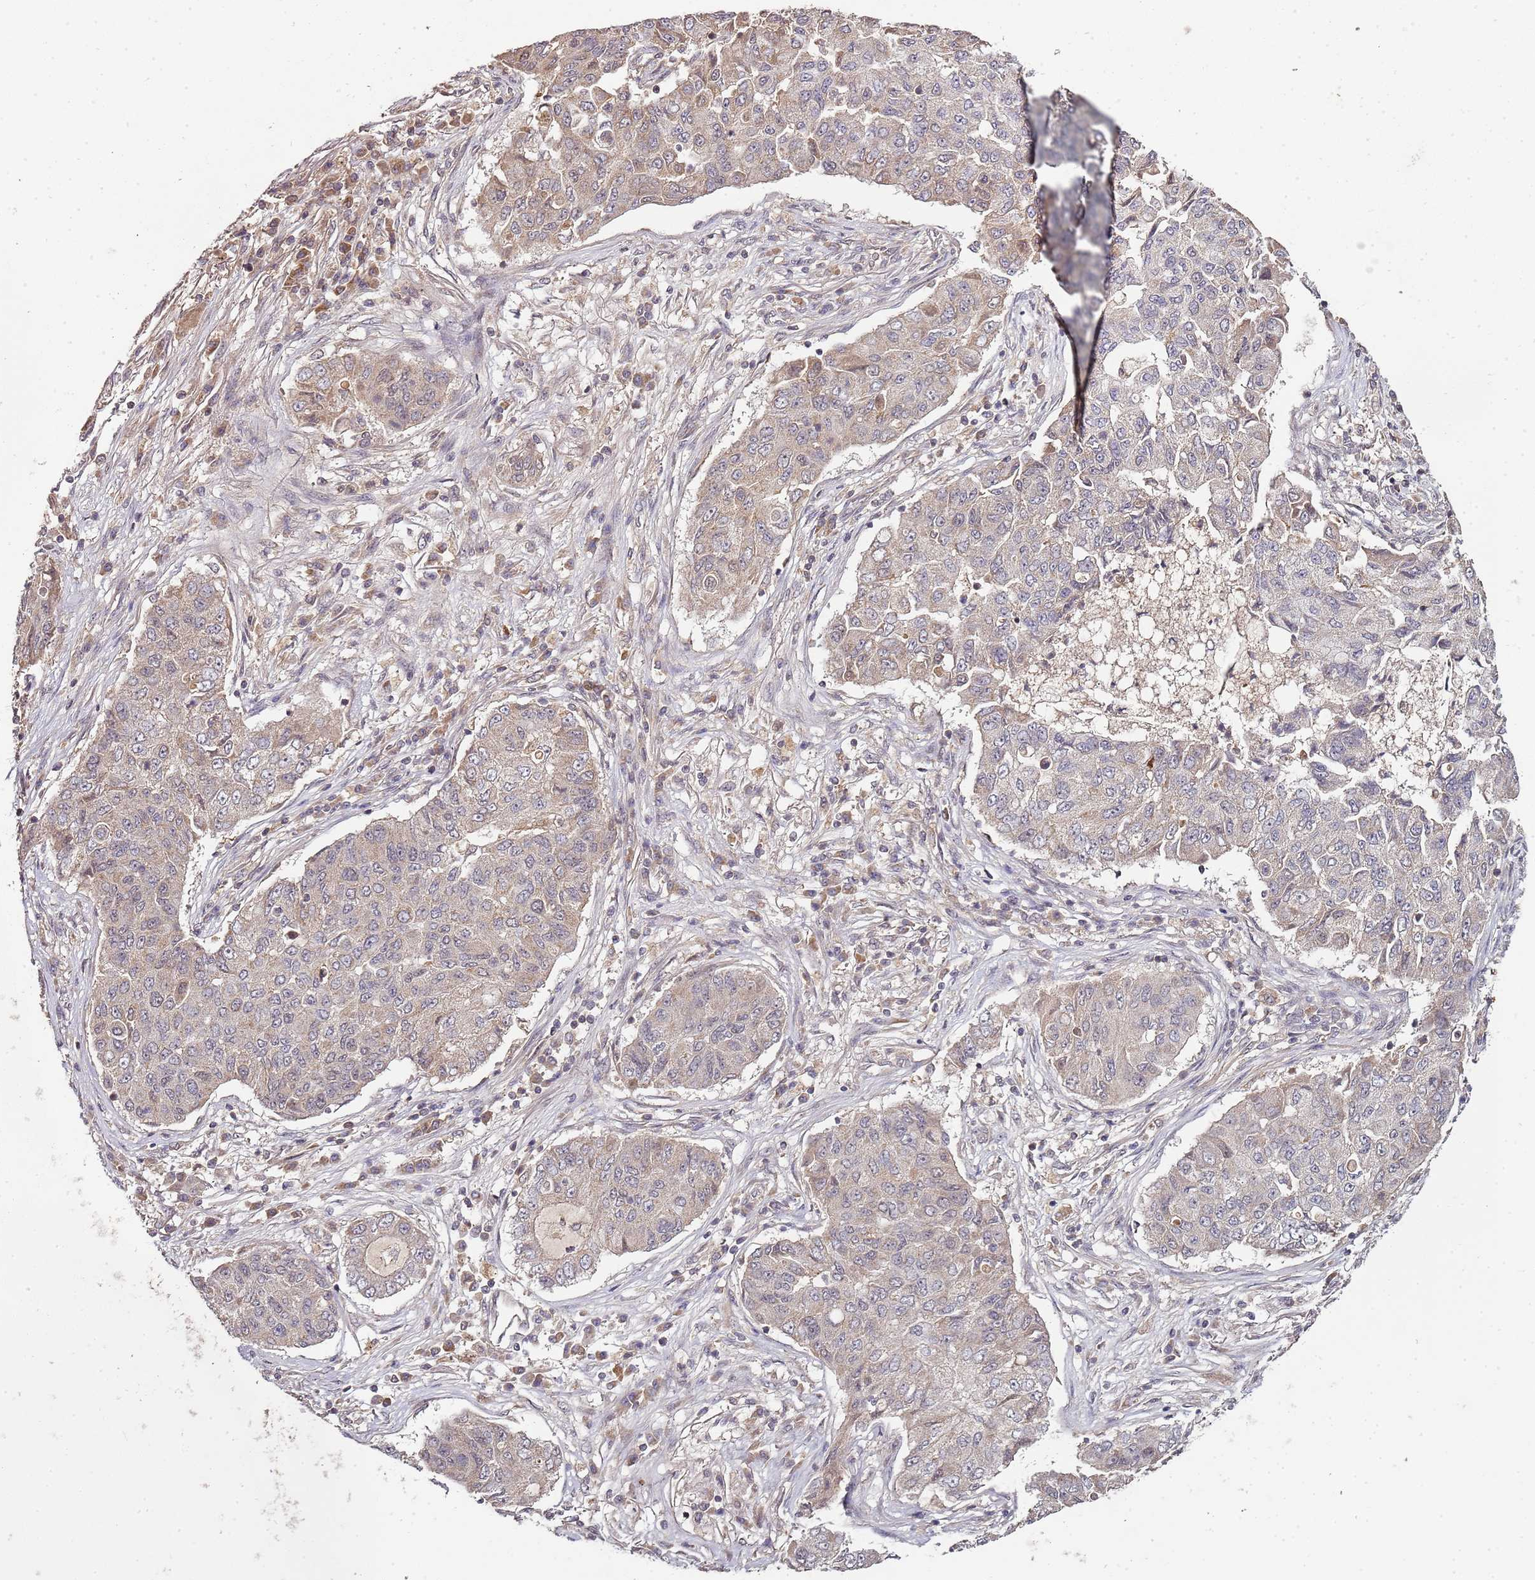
{"staining": {"intensity": "weak", "quantity": "25%-75%", "location": "cytoplasmic/membranous"}, "tissue": "lung cancer", "cell_type": "Tumor cells", "image_type": "cancer", "snomed": [{"axis": "morphology", "description": "Squamous cell carcinoma, NOS"}, {"axis": "topography", "description": "Lung"}], "caption": "Human lung squamous cell carcinoma stained for a protein (brown) demonstrates weak cytoplasmic/membranous positive positivity in approximately 25%-75% of tumor cells.", "gene": "LIN37", "patient": {"sex": "male", "age": 74}}